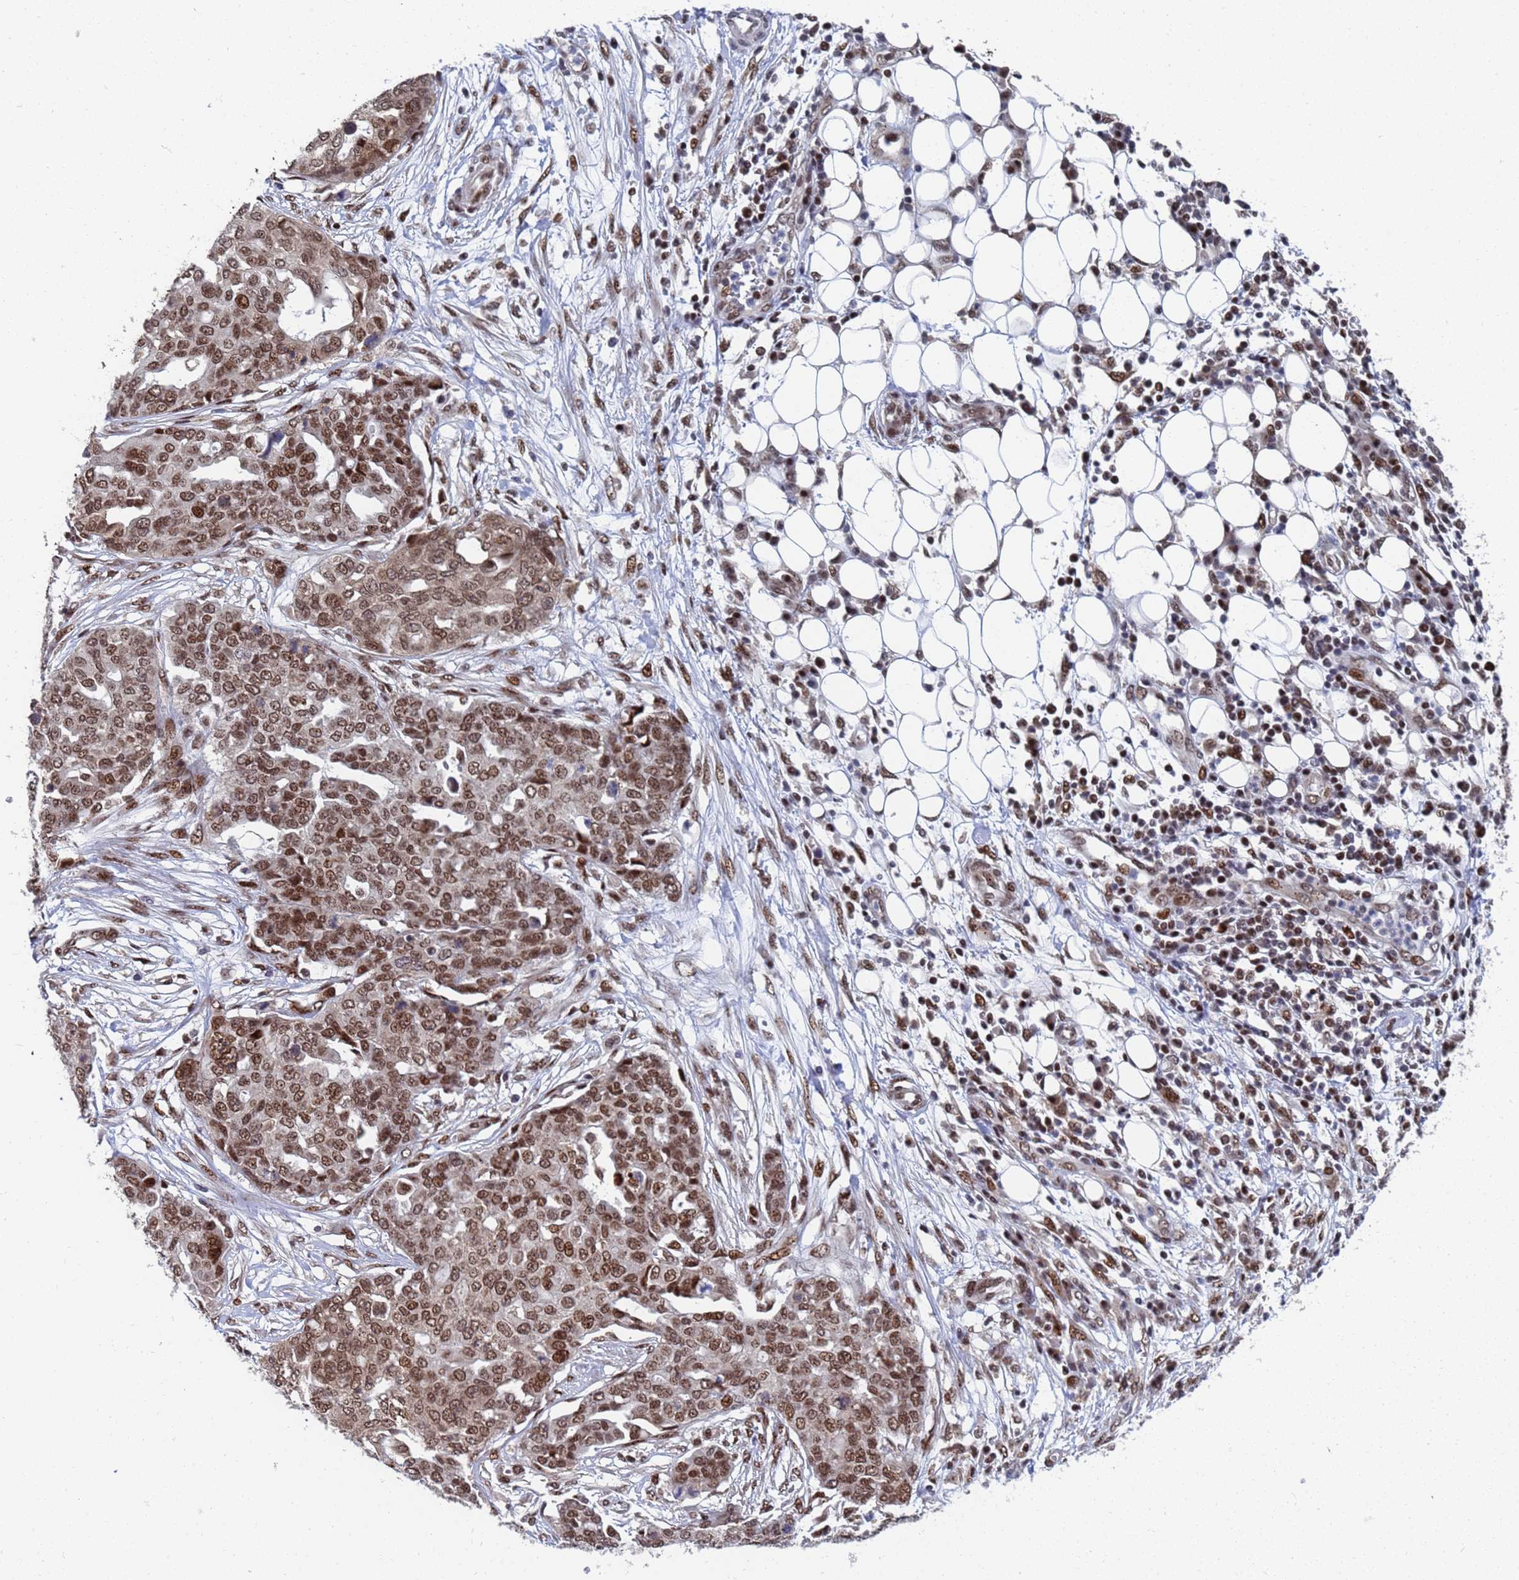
{"staining": {"intensity": "moderate", "quantity": ">75%", "location": "nuclear"}, "tissue": "ovarian cancer", "cell_type": "Tumor cells", "image_type": "cancer", "snomed": [{"axis": "morphology", "description": "Cystadenocarcinoma, serous, NOS"}, {"axis": "topography", "description": "Soft tissue"}, {"axis": "topography", "description": "Ovary"}], "caption": "Tumor cells exhibit medium levels of moderate nuclear expression in about >75% of cells in ovarian serous cystadenocarcinoma.", "gene": "AP5Z1", "patient": {"sex": "female", "age": 57}}